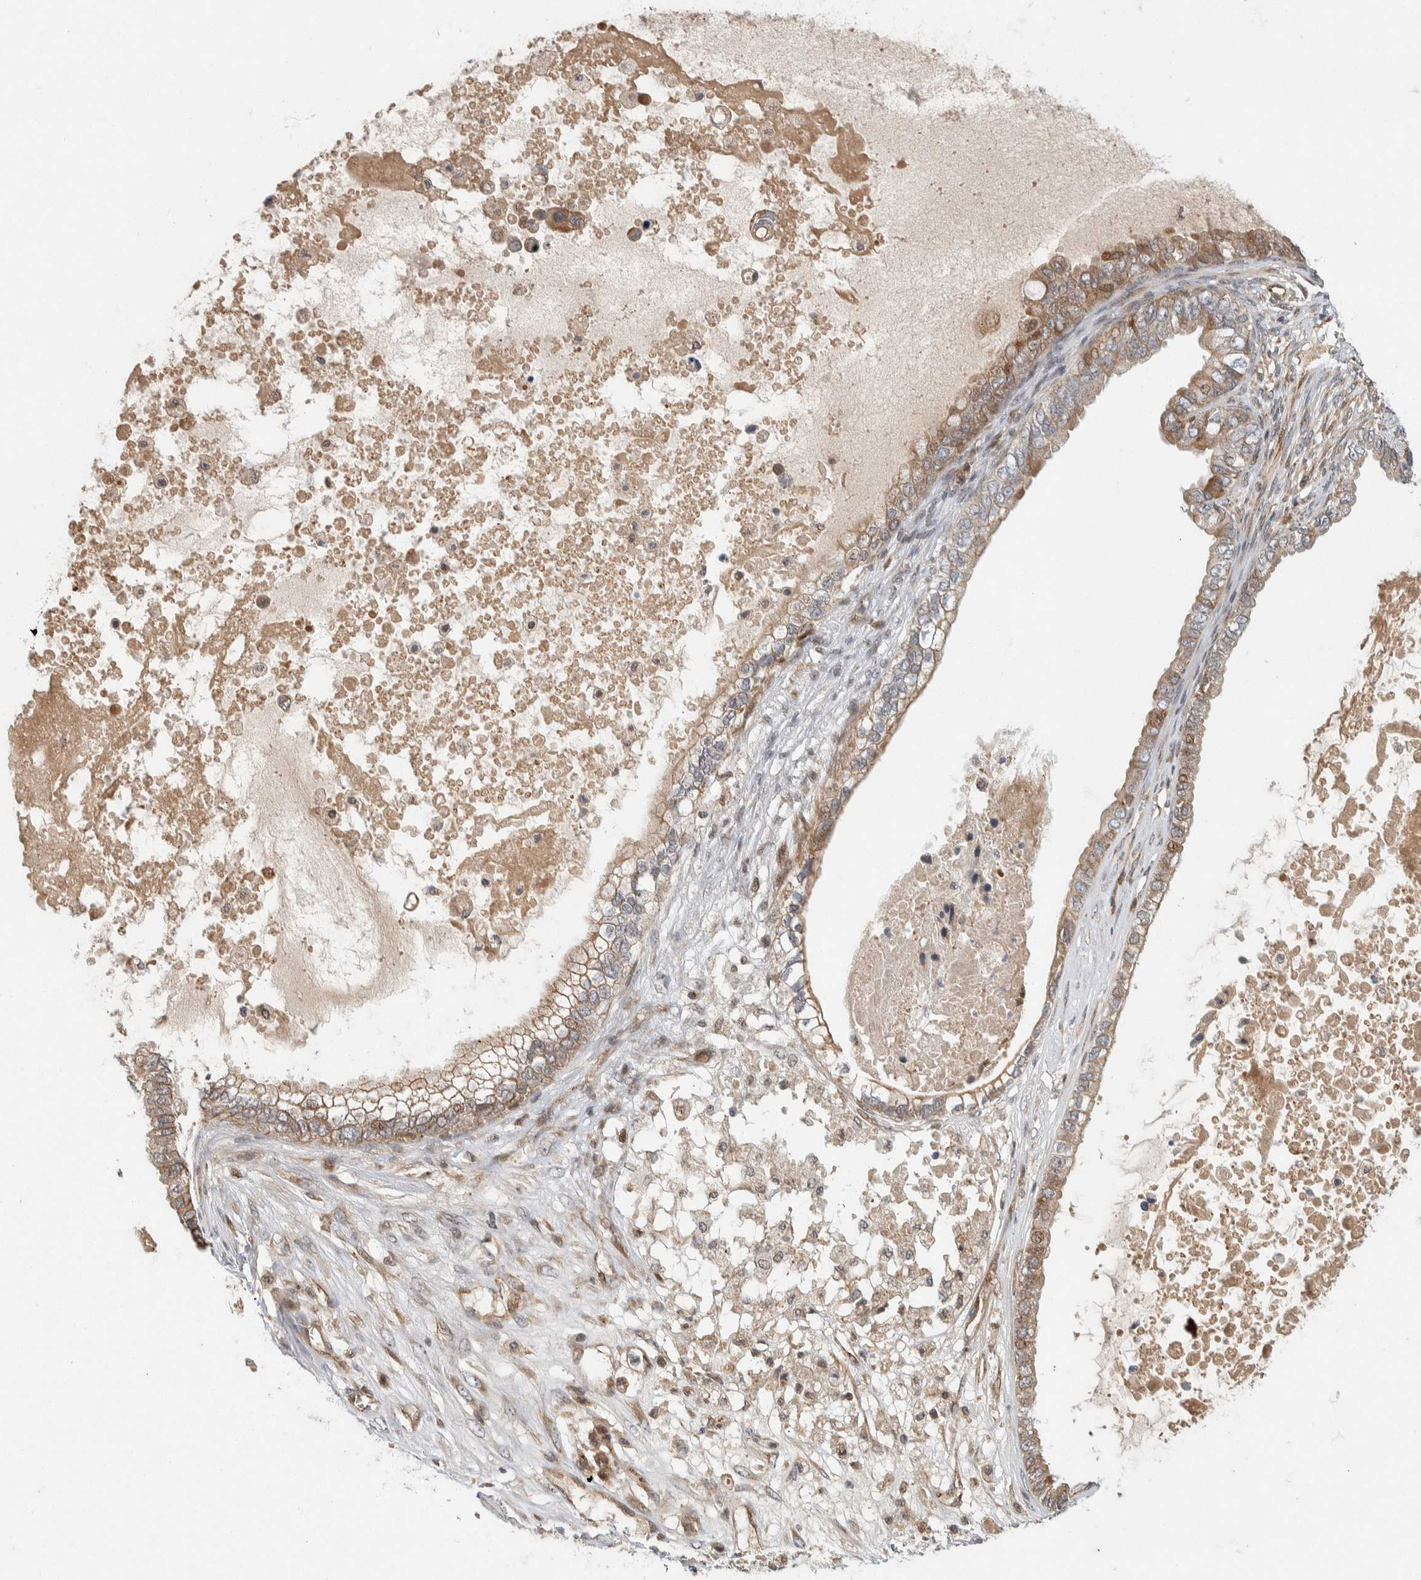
{"staining": {"intensity": "moderate", "quantity": ">75%", "location": "cytoplasmic/membranous"}, "tissue": "ovarian cancer", "cell_type": "Tumor cells", "image_type": "cancer", "snomed": [{"axis": "morphology", "description": "Cystadenocarcinoma, mucinous, NOS"}, {"axis": "topography", "description": "Ovary"}], "caption": "This is an image of IHC staining of ovarian cancer (mucinous cystadenocarcinoma), which shows moderate staining in the cytoplasmic/membranous of tumor cells.", "gene": "AFP", "patient": {"sex": "female", "age": 80}}